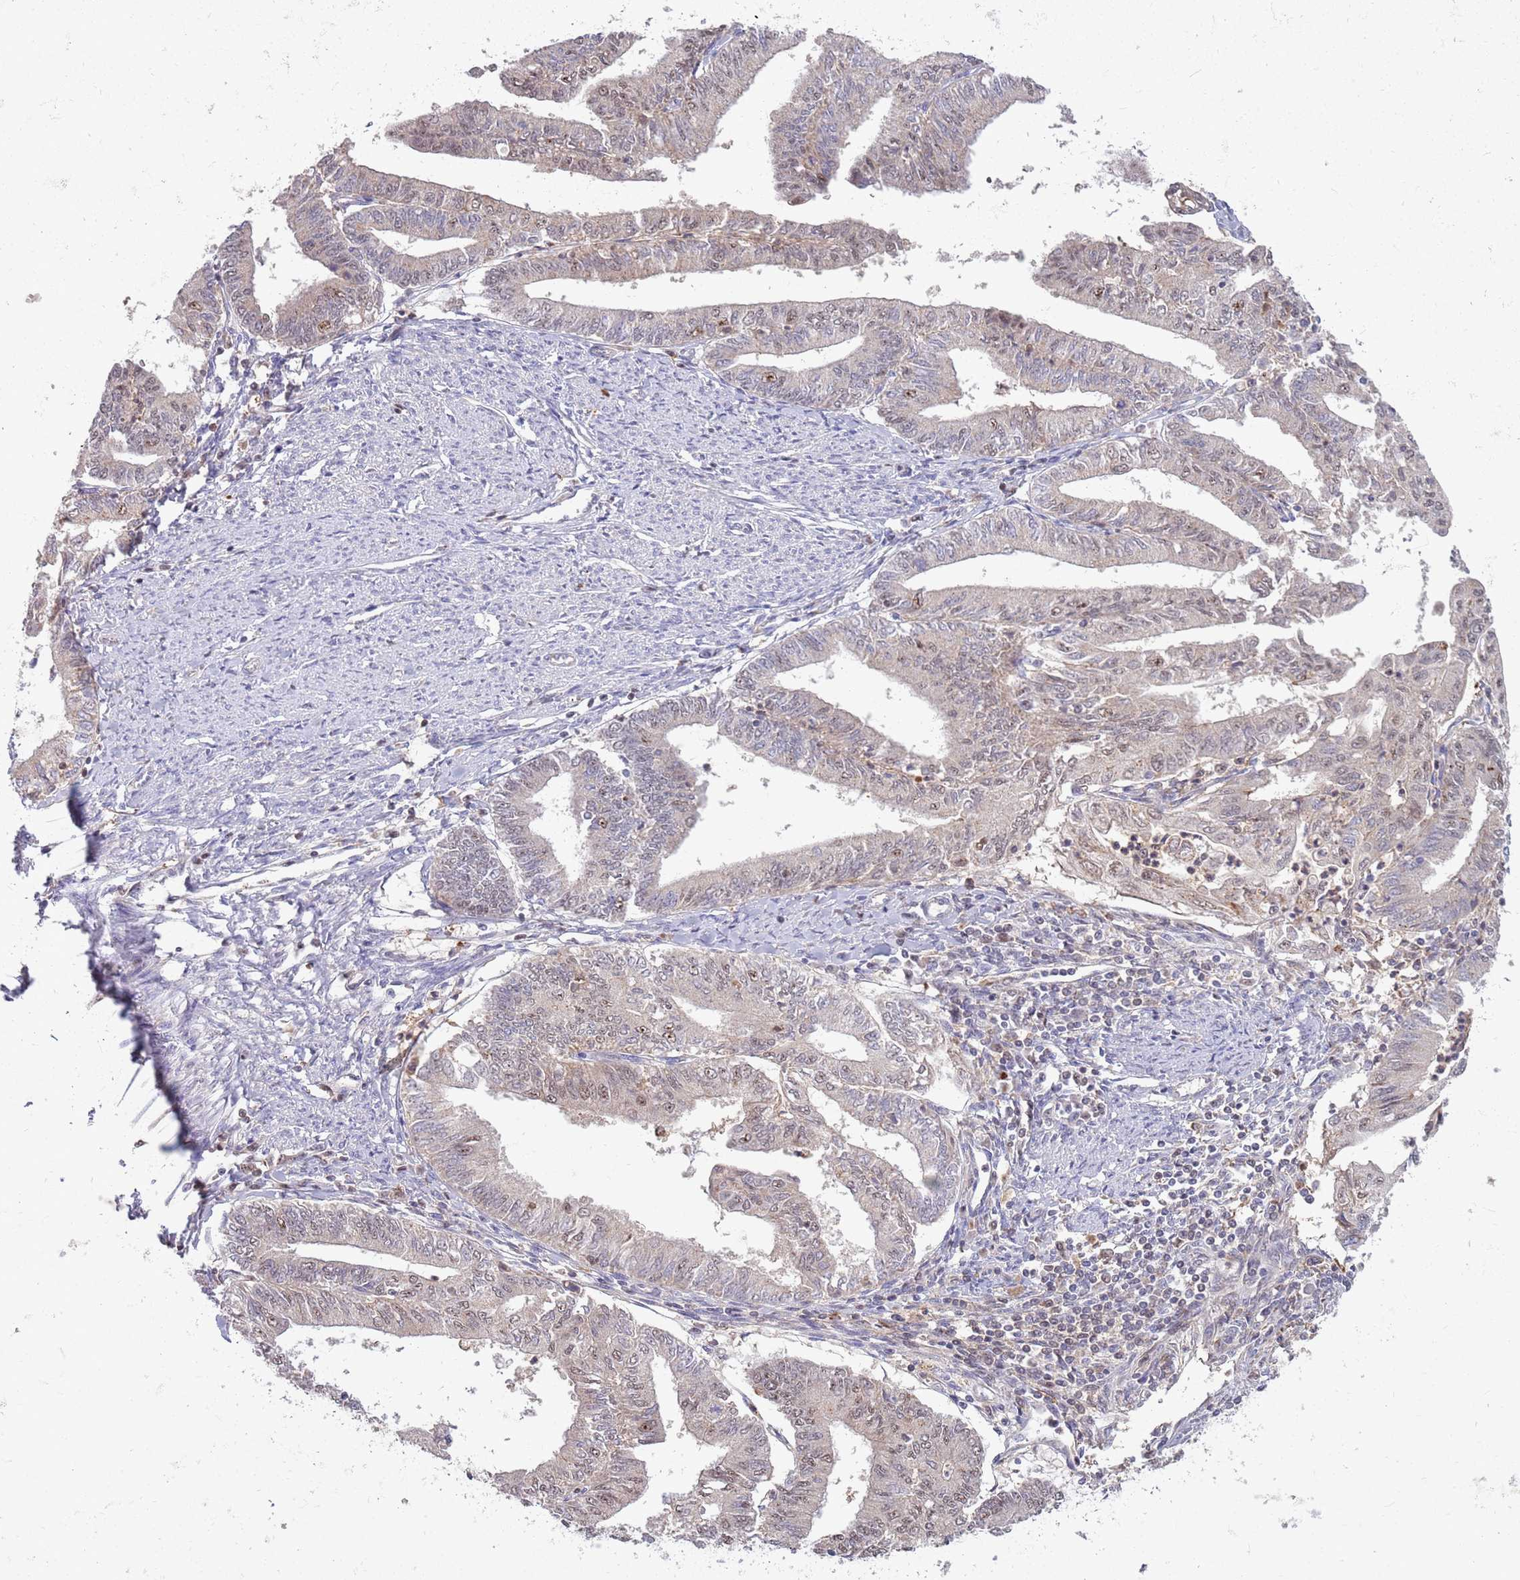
{"staining": {"intensity": "weak", "quantity": "<25%", "location": "nuclear"}, "tissue": "endometrial cancer", "cell_type": "Tumor cells", "image_type": "cancer", "snomed": [{"axis": "morphology", "description": "Adenocarcinoma, NOS"}, {"axis": "topography", "description": "Endometrium"}], "caption": "There is no significant staining in tumor cells of endometrial cancer.", "gene": "CCNJL", "patient": {"sex": "female", "age": 66}}